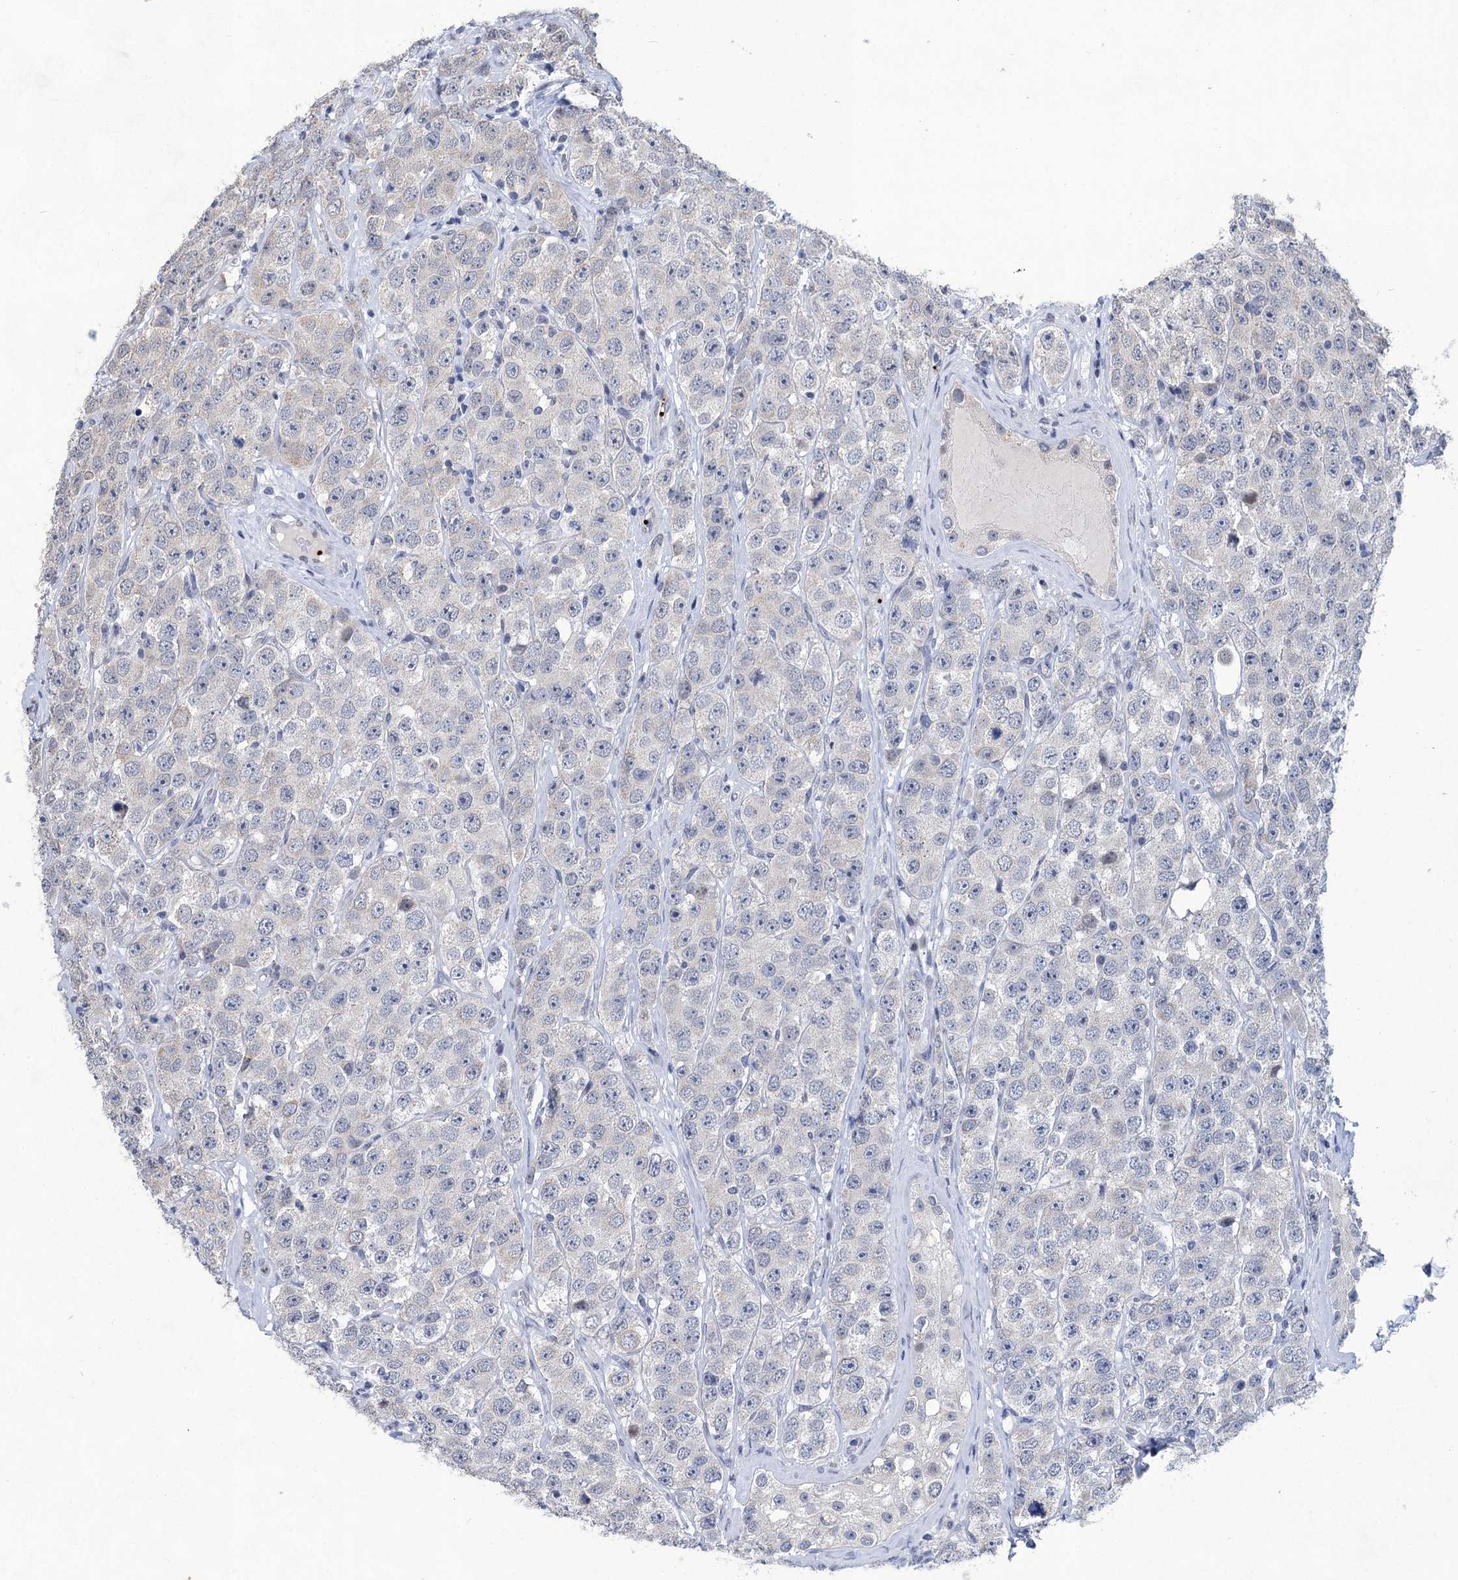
{"staining": {"intensity": "negative", "quantity": "none", "location": "none"}, "tissue": "testis cancer", "cell_type": "Tumor cells", "image_type": "cancer", "snomed": [{"axis": "morphology", "description": "Seminoma, NOS"}, {"axis": "topography", "description": "Testis"}], "caption": "Immunohistochemical staining of testis cancer (seminoma) shows no significant expression in tumor cells.", "gene": "MON2", "patient": {"sex": "male", "age": 28}}